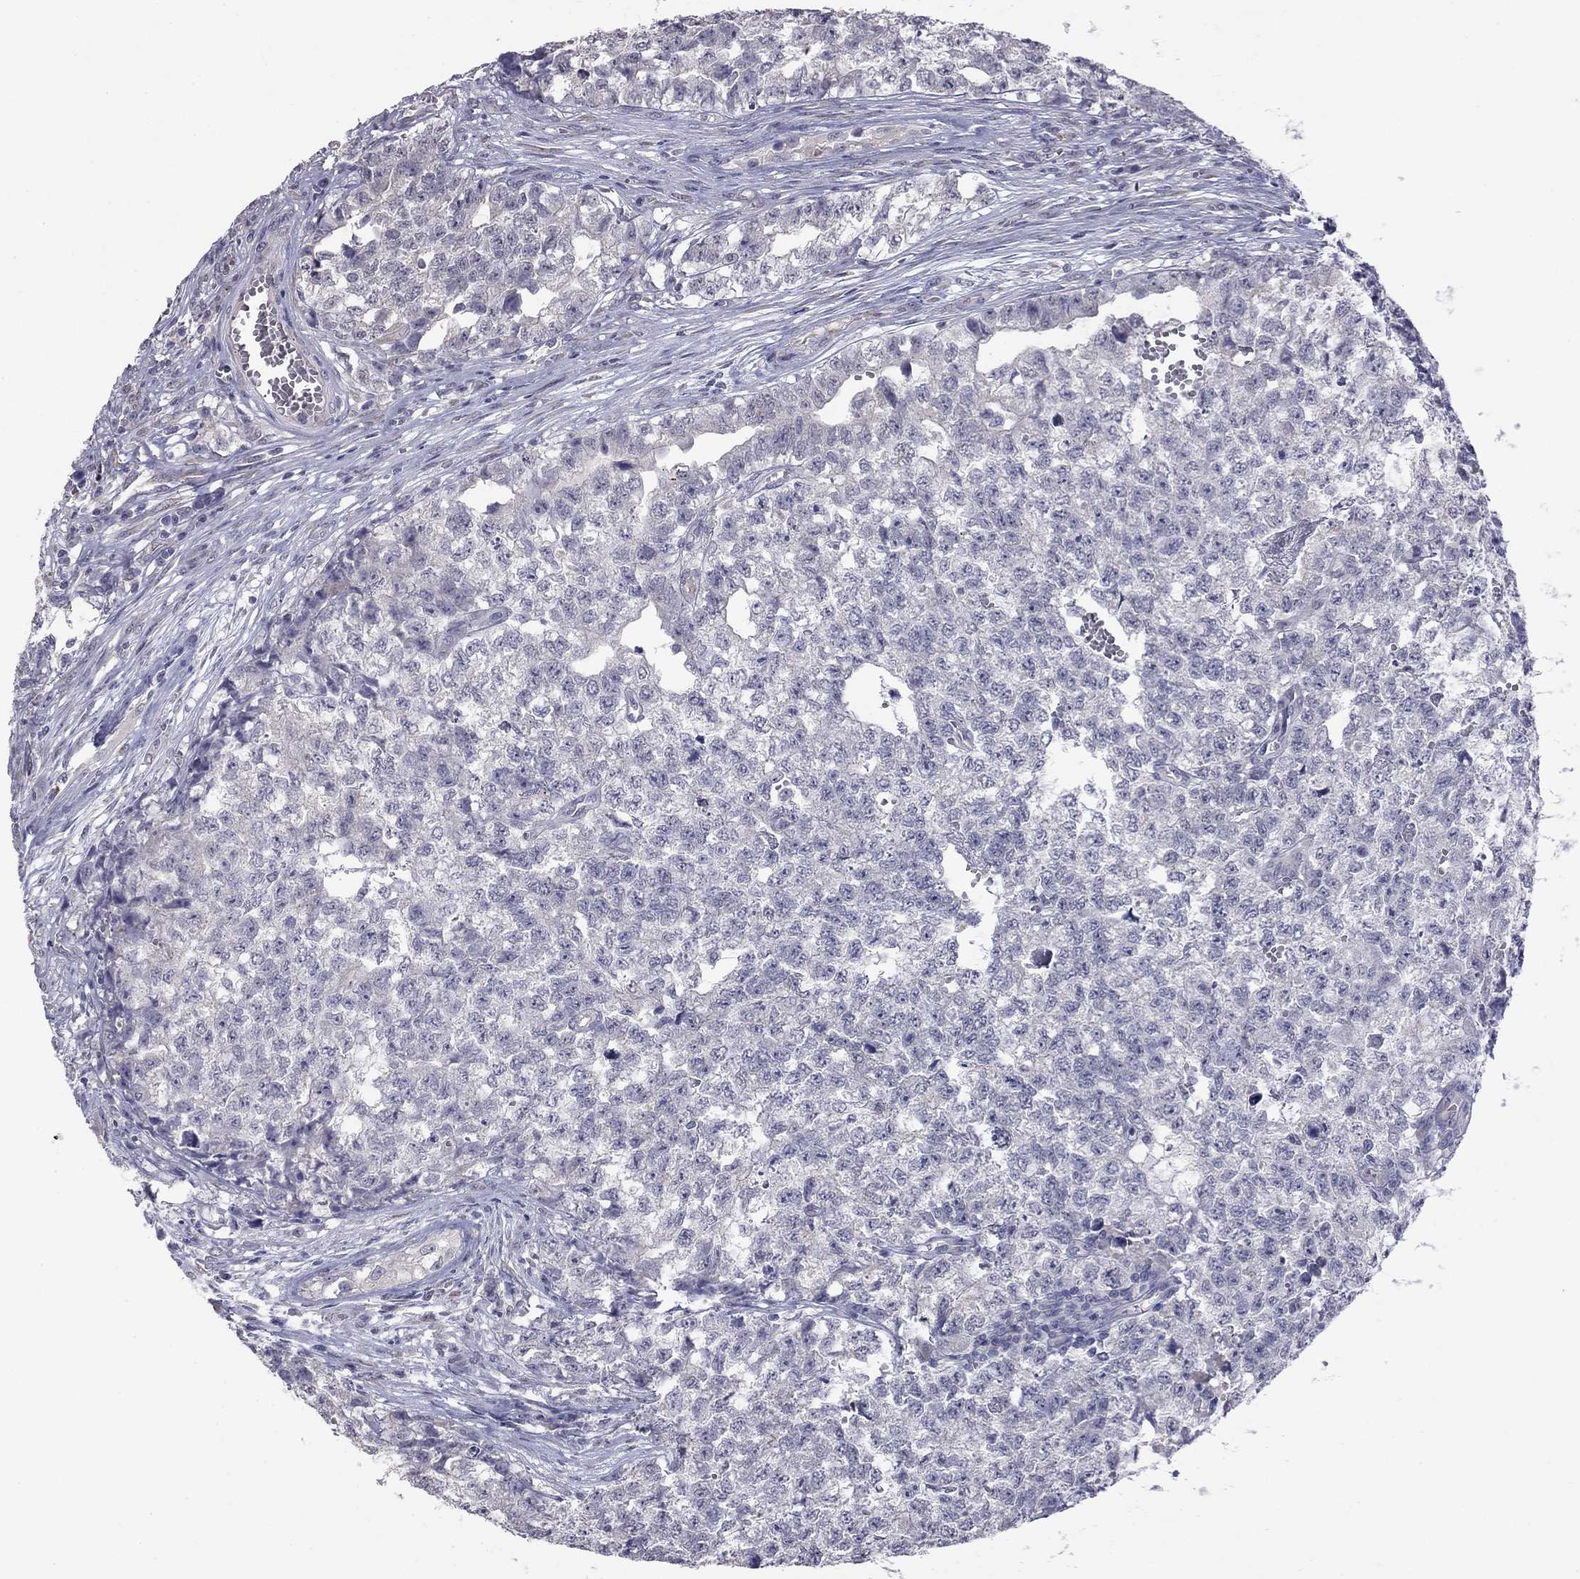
{"staining": {"intensity": "negative", "quantity": "none", "location": "none"}, "tissue": "testis cancer", "cell_type": "Tumor cells", "image_type": "cancer", "snomed": [{"axis": "morphology", "description": "Seminoma, NOS"}, {"axis": "morphology", "description": "Carcinoma, Embryonal, NOS"}, {"axis": "topography", "description": "Testis"}], "caption": "DAB (3,3'-diaminobenzidine) immunohistochemical staining of testis cancer (embryonal carcinoma) shows no significant staining in tumor cells.", "gene": "PRRT2", "patient": {"sex": "male", "age": 22}}